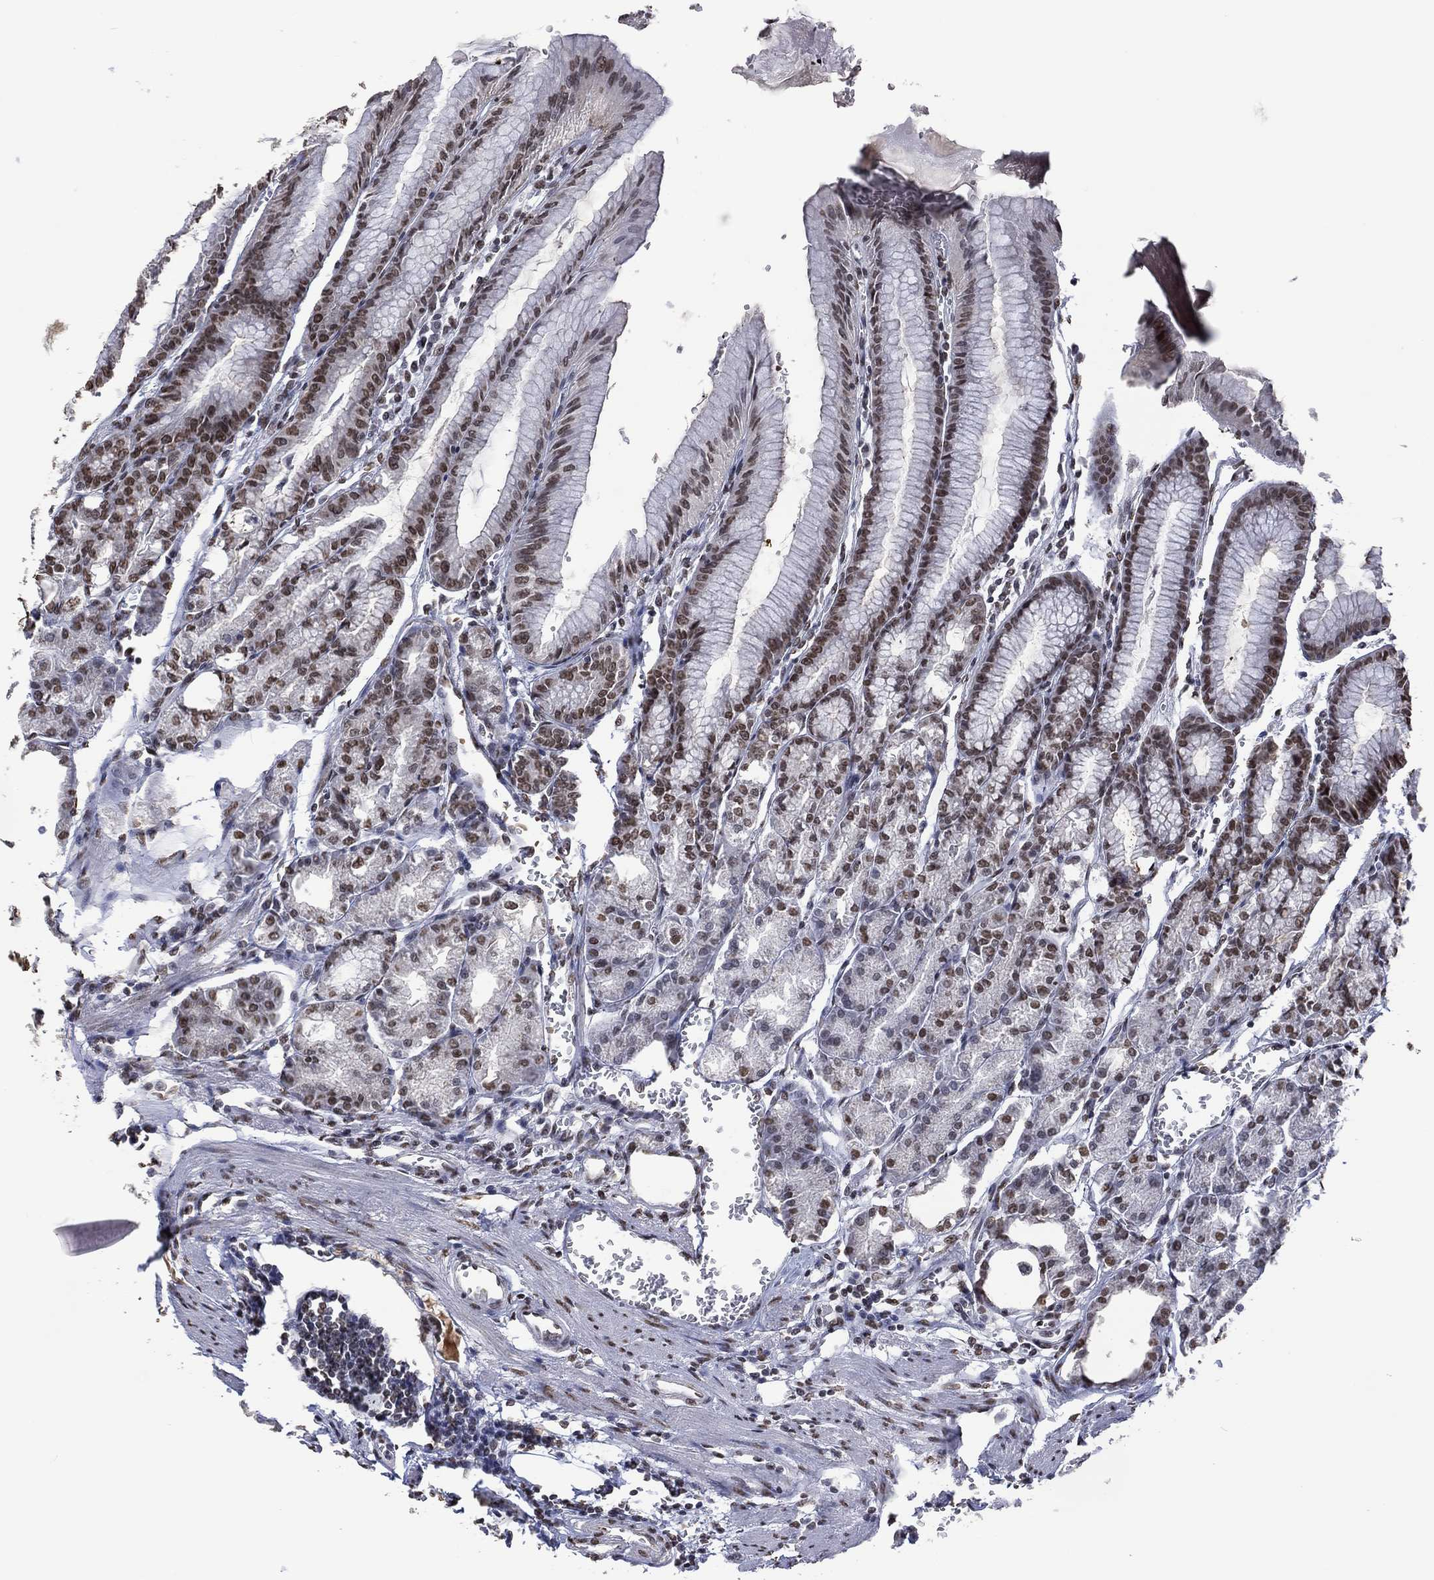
{"staining": {"intensity": "moderate", "quantity": ">75%", "location": "nuclear"}, "tissue": "stomach", "cell_type": "Glandular cells", "image_type": "normal", "snomed": [{"axis": "morphology", "description": "Normal tissue, NOS"}, {"axis": "topography", "description": "Stomach, lower"}], "caption": "A medium amount of moderate nuclear staining is present in about >75% of glandular cells in unremarkable stomach. The protein is shown in brown color, while the nuclei are stained blue.", "gene": "EHMT1", "patient": {"sex": "male", "age": 71}}